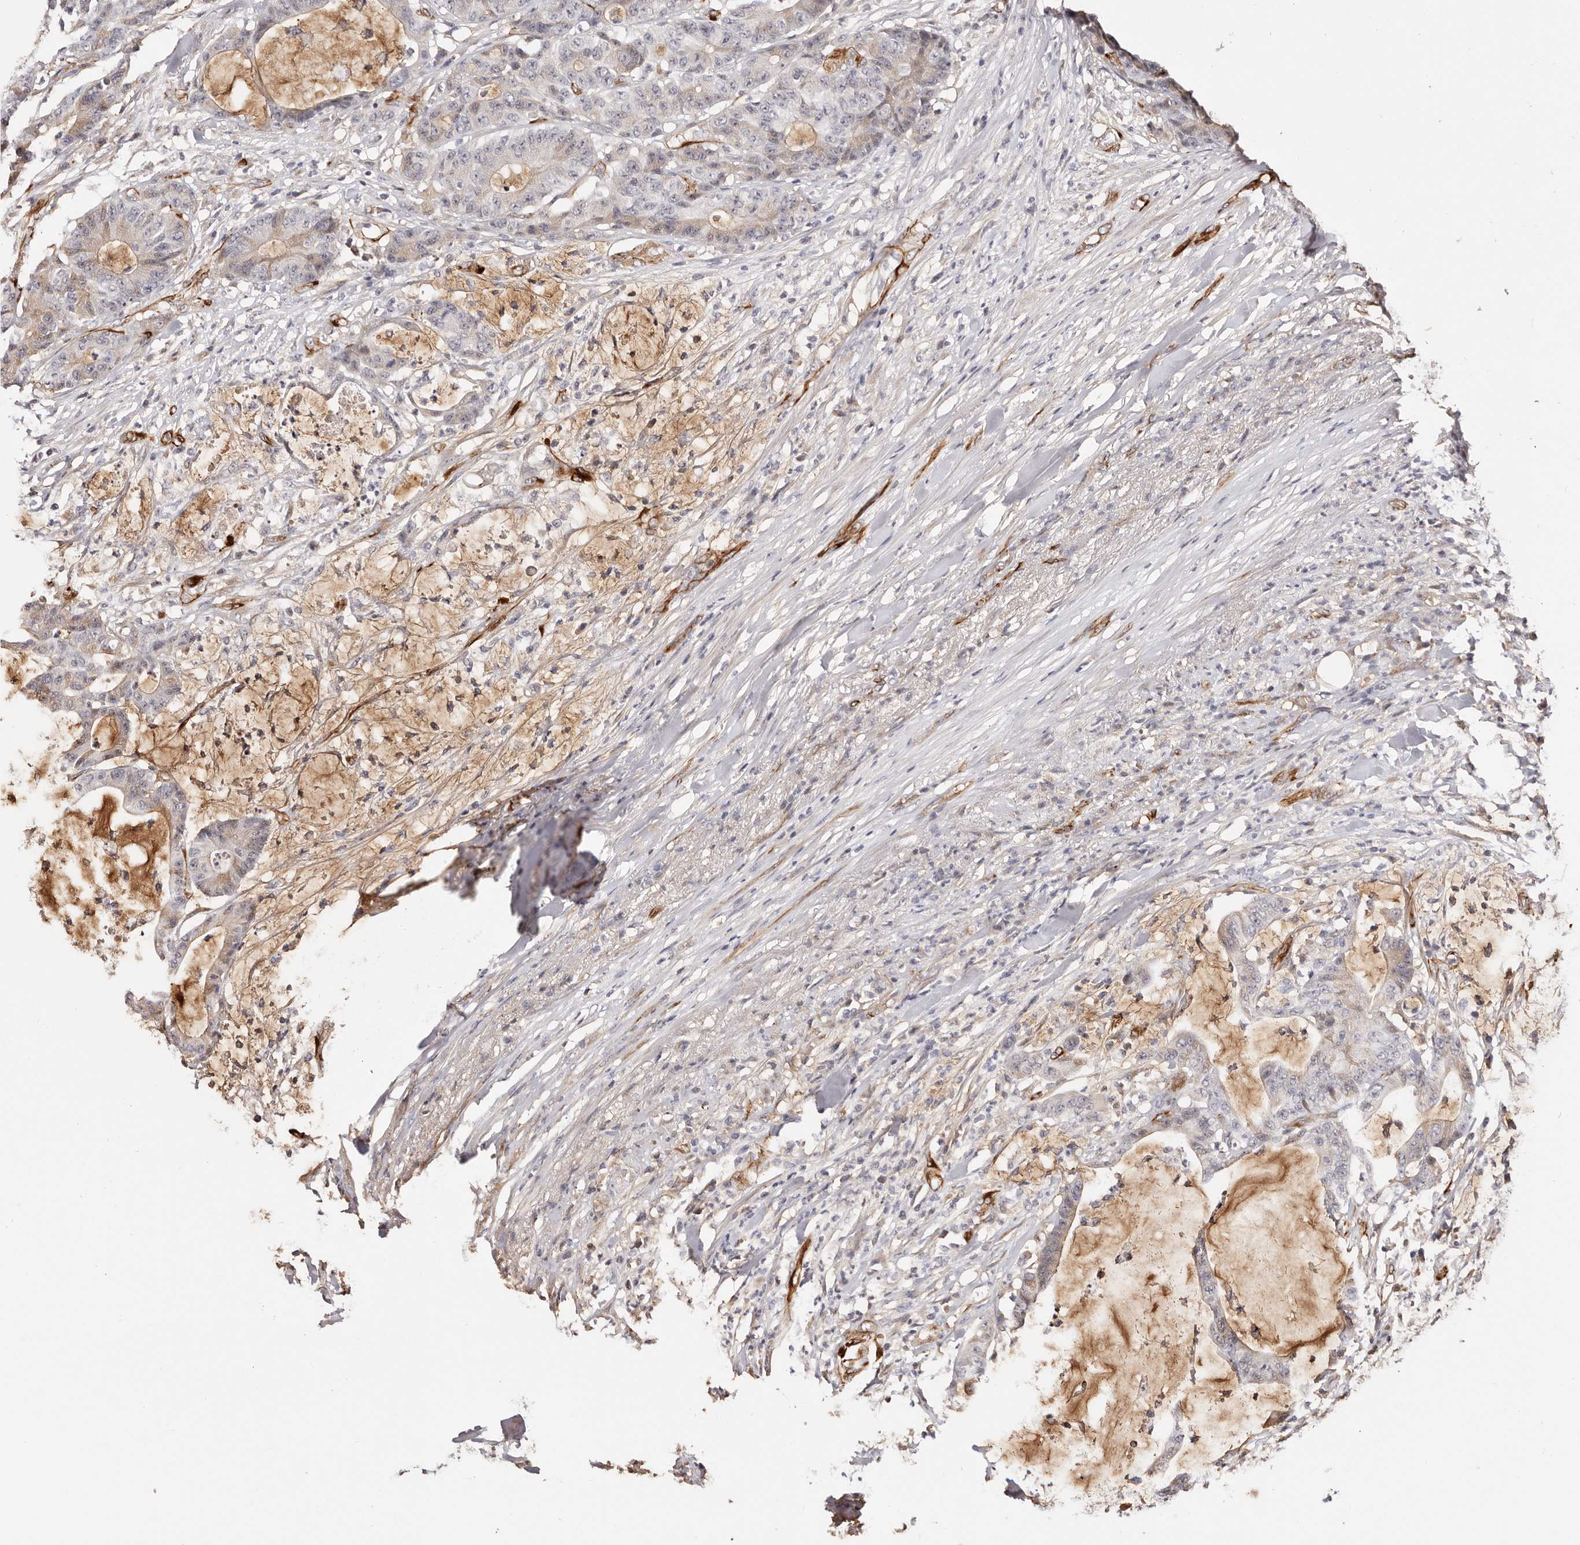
{"staining": {"intensity": "weak", "quantity": "<25%", "location": "cytoplasmic/membranous"}, "tissue": "colorectal cancer", "cell_type": "Tumor cells", "image_type": "cancer", "snomed": [{"axis": "morphology", "description": "Adenocarcinoma, NOS"}, {"axis": "topography", "description": "Colon"}], "caption": "Immunohistochemical staining of human colorectal cancer (adenocarcinoma) displays no significant positivity in tumor cells.", "gene": "ZNF557", "patient": {"sex": "female", "age": 84}}